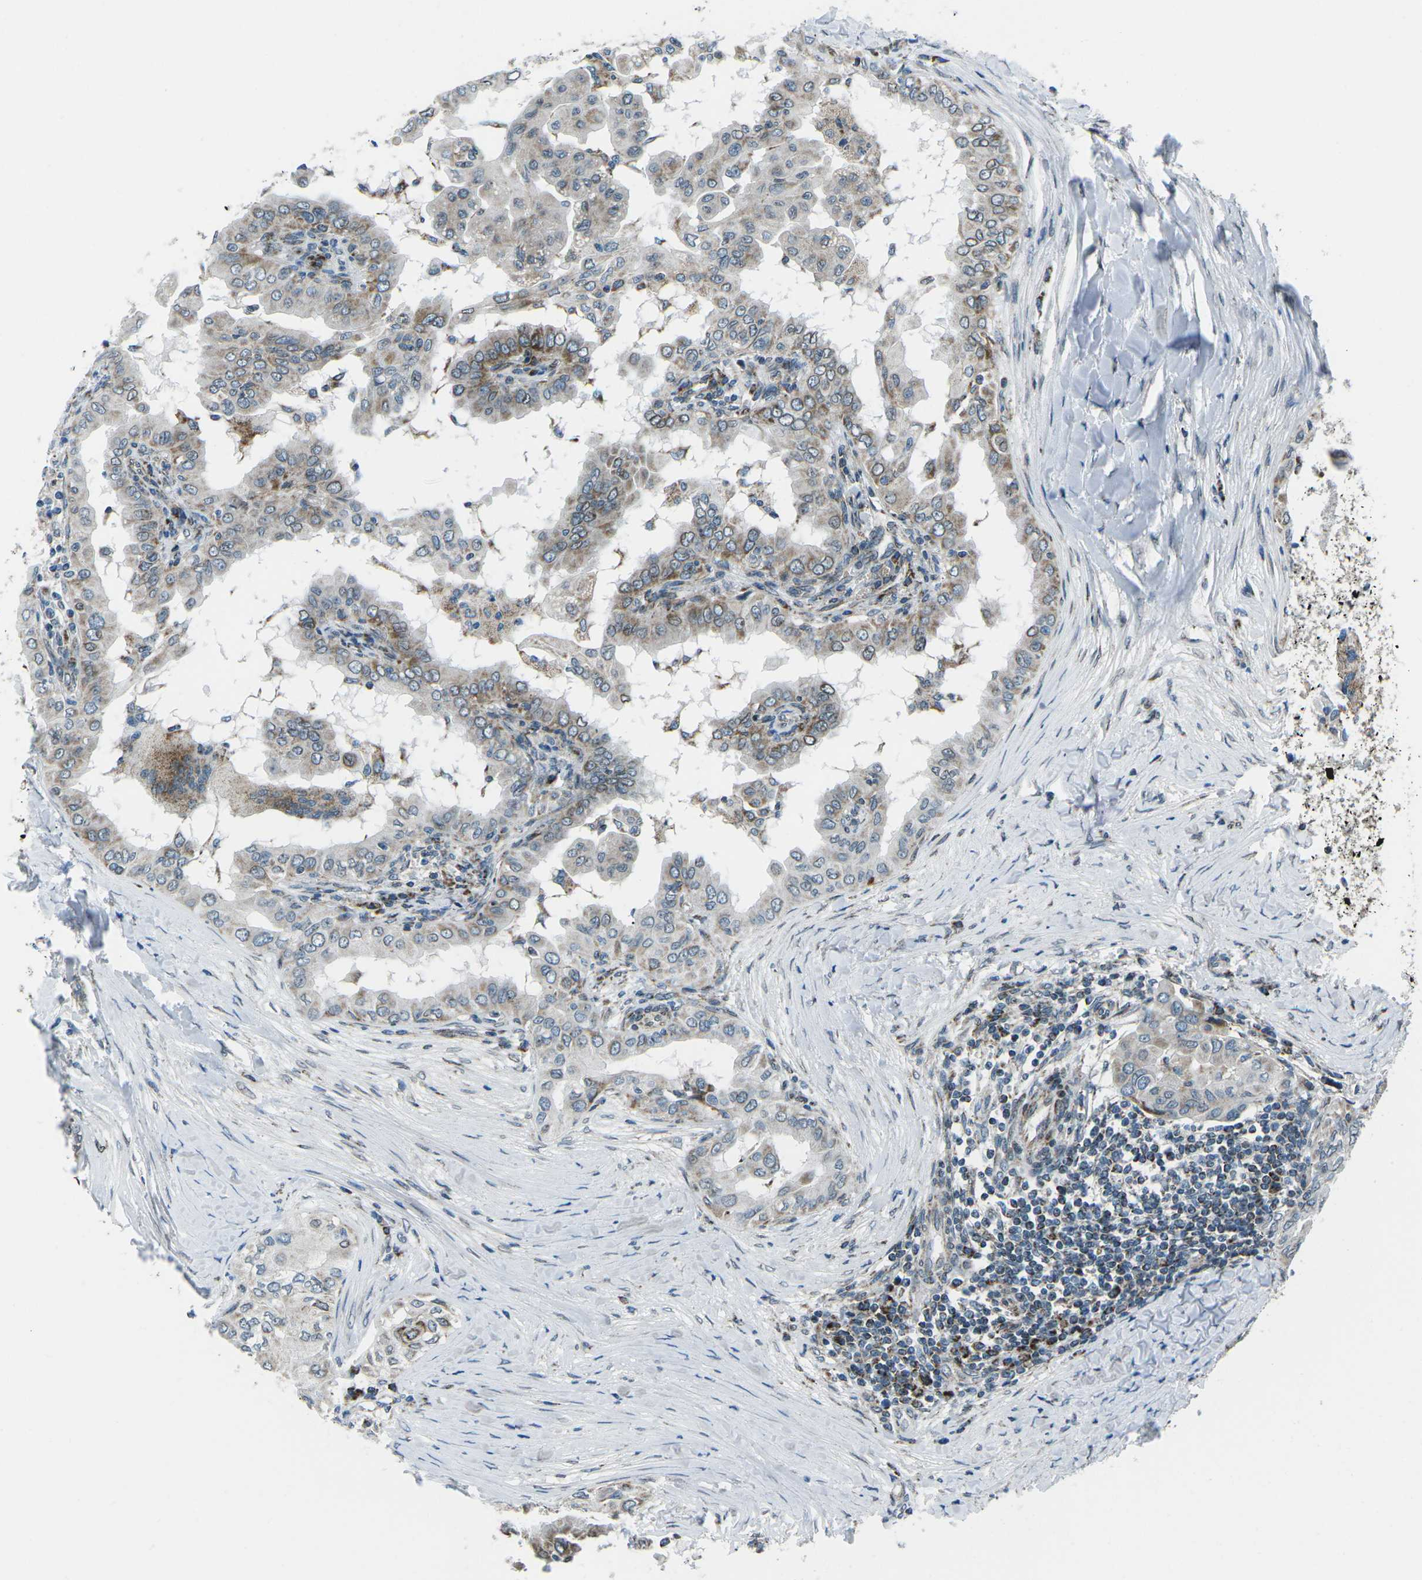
{"staining": {"intensity": "moderate", "quantity": "<25%", "location": "cytoplasmic/membranous"}, "tissue": "thyroid cancer", "cell_type": "Tumor cells", "image_type": "cancer", "snomed": [{"axis": "morphology", "description": "Papillary adenocarcinoma, NOS"}, {"axis": "topography", "description": "Thyroid gland"}], "caption": "Moderate cytoplasmic/membranous positivity is identified in approximately <25% of tumor cells in thyroid papillary adenocarcinoma.", "gene": "RFESD", "patient": {"sex": "male", "age": 33}}